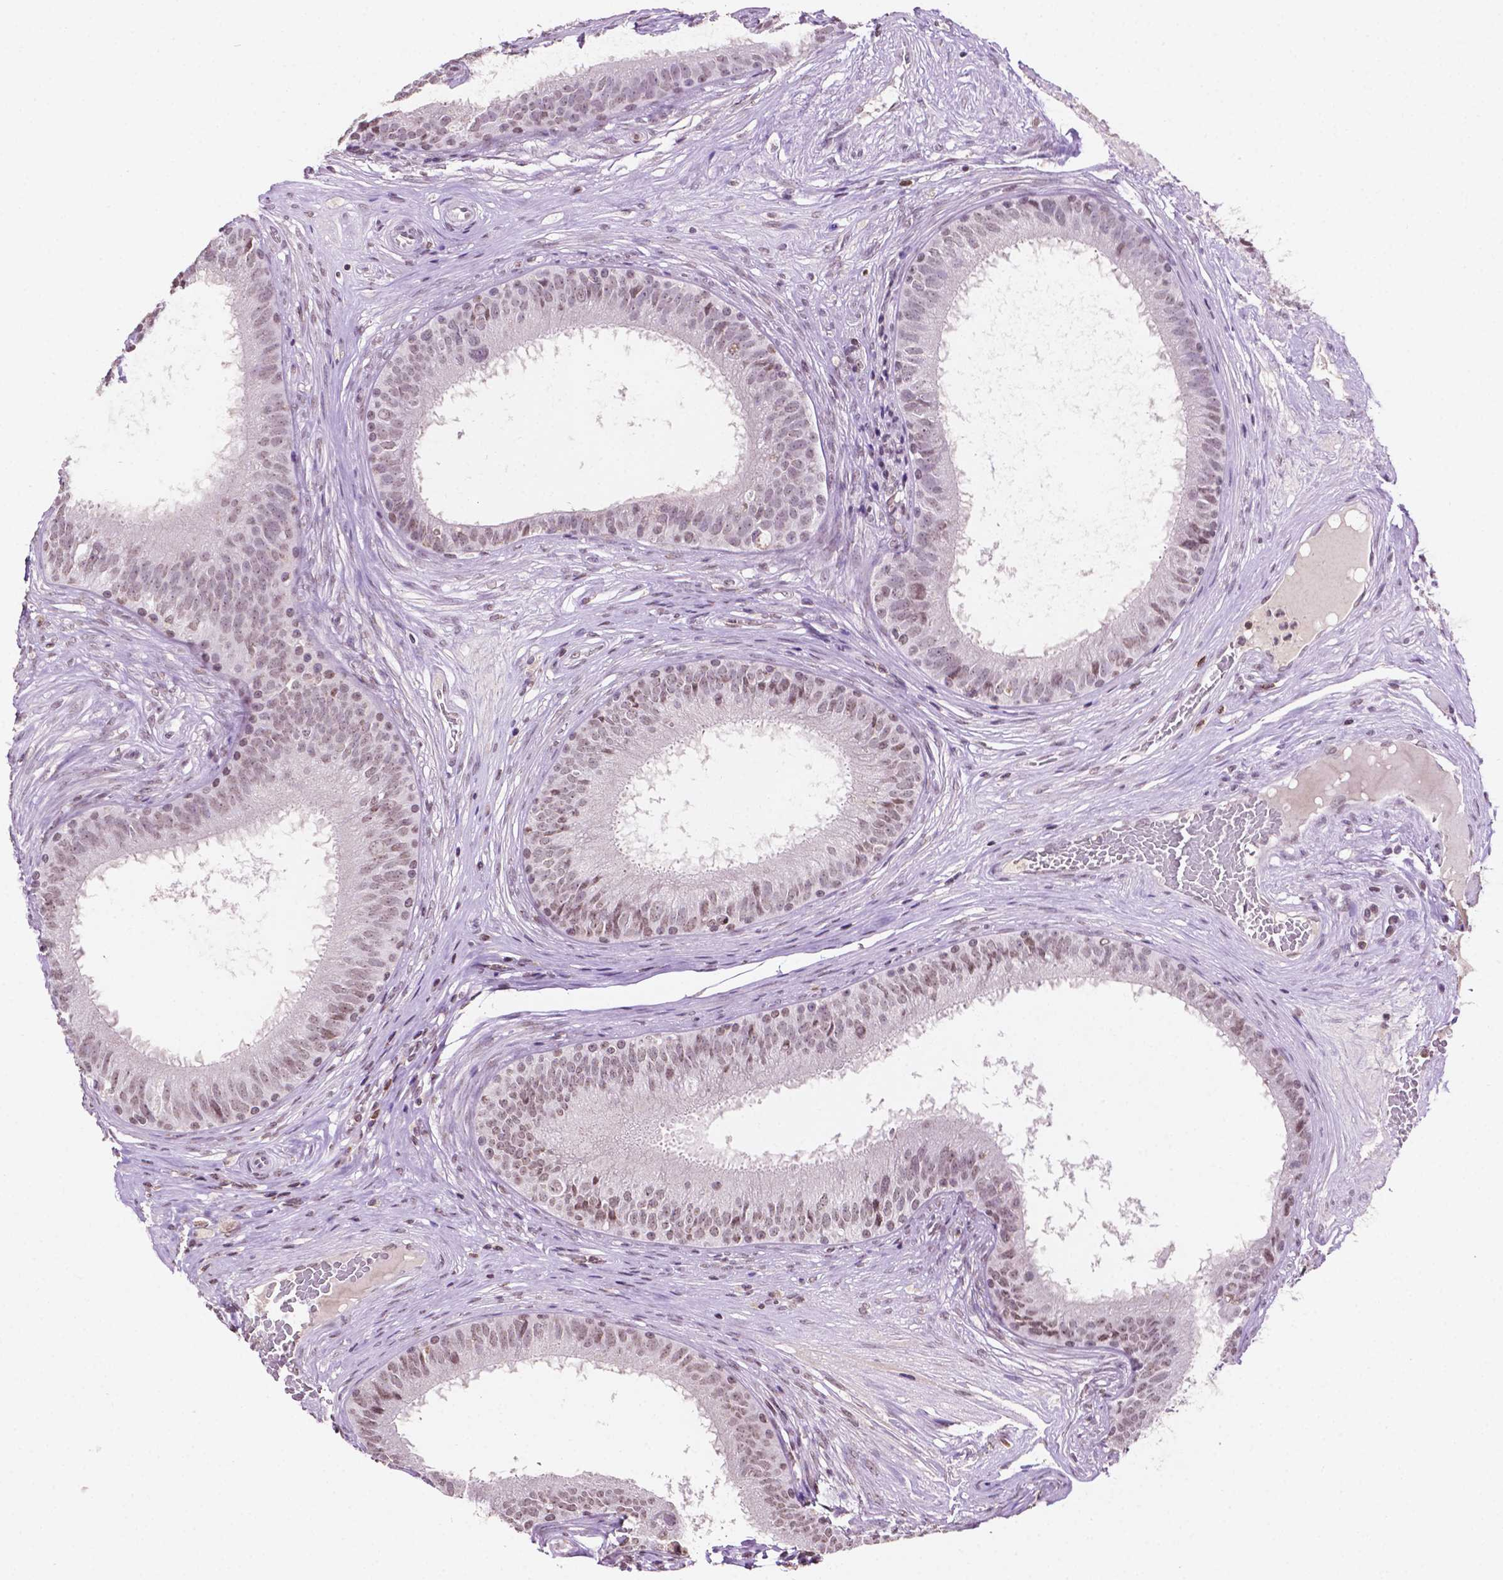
{"staining": {"intensity": "moderate", "quantity": ">75%", "location": "nuclear"}, "tissue": "epididymis", "cell_type": "Glandular cells", "image_type": "normal", "snomed": [{"axis": "morphology", "description": "Normal tissue, NOS"}, {"axis": "topography", "description": "Epididymis"}], "caption": "Glandular cells reveal medium levels of moderate nuclear staining in approximately >75% of cells in benign epididymis. (Brightfield microscopy of DAB IHC at high magnification).", "gene": "PTPN6", "patient": {"sex": "male", "age": 59}}